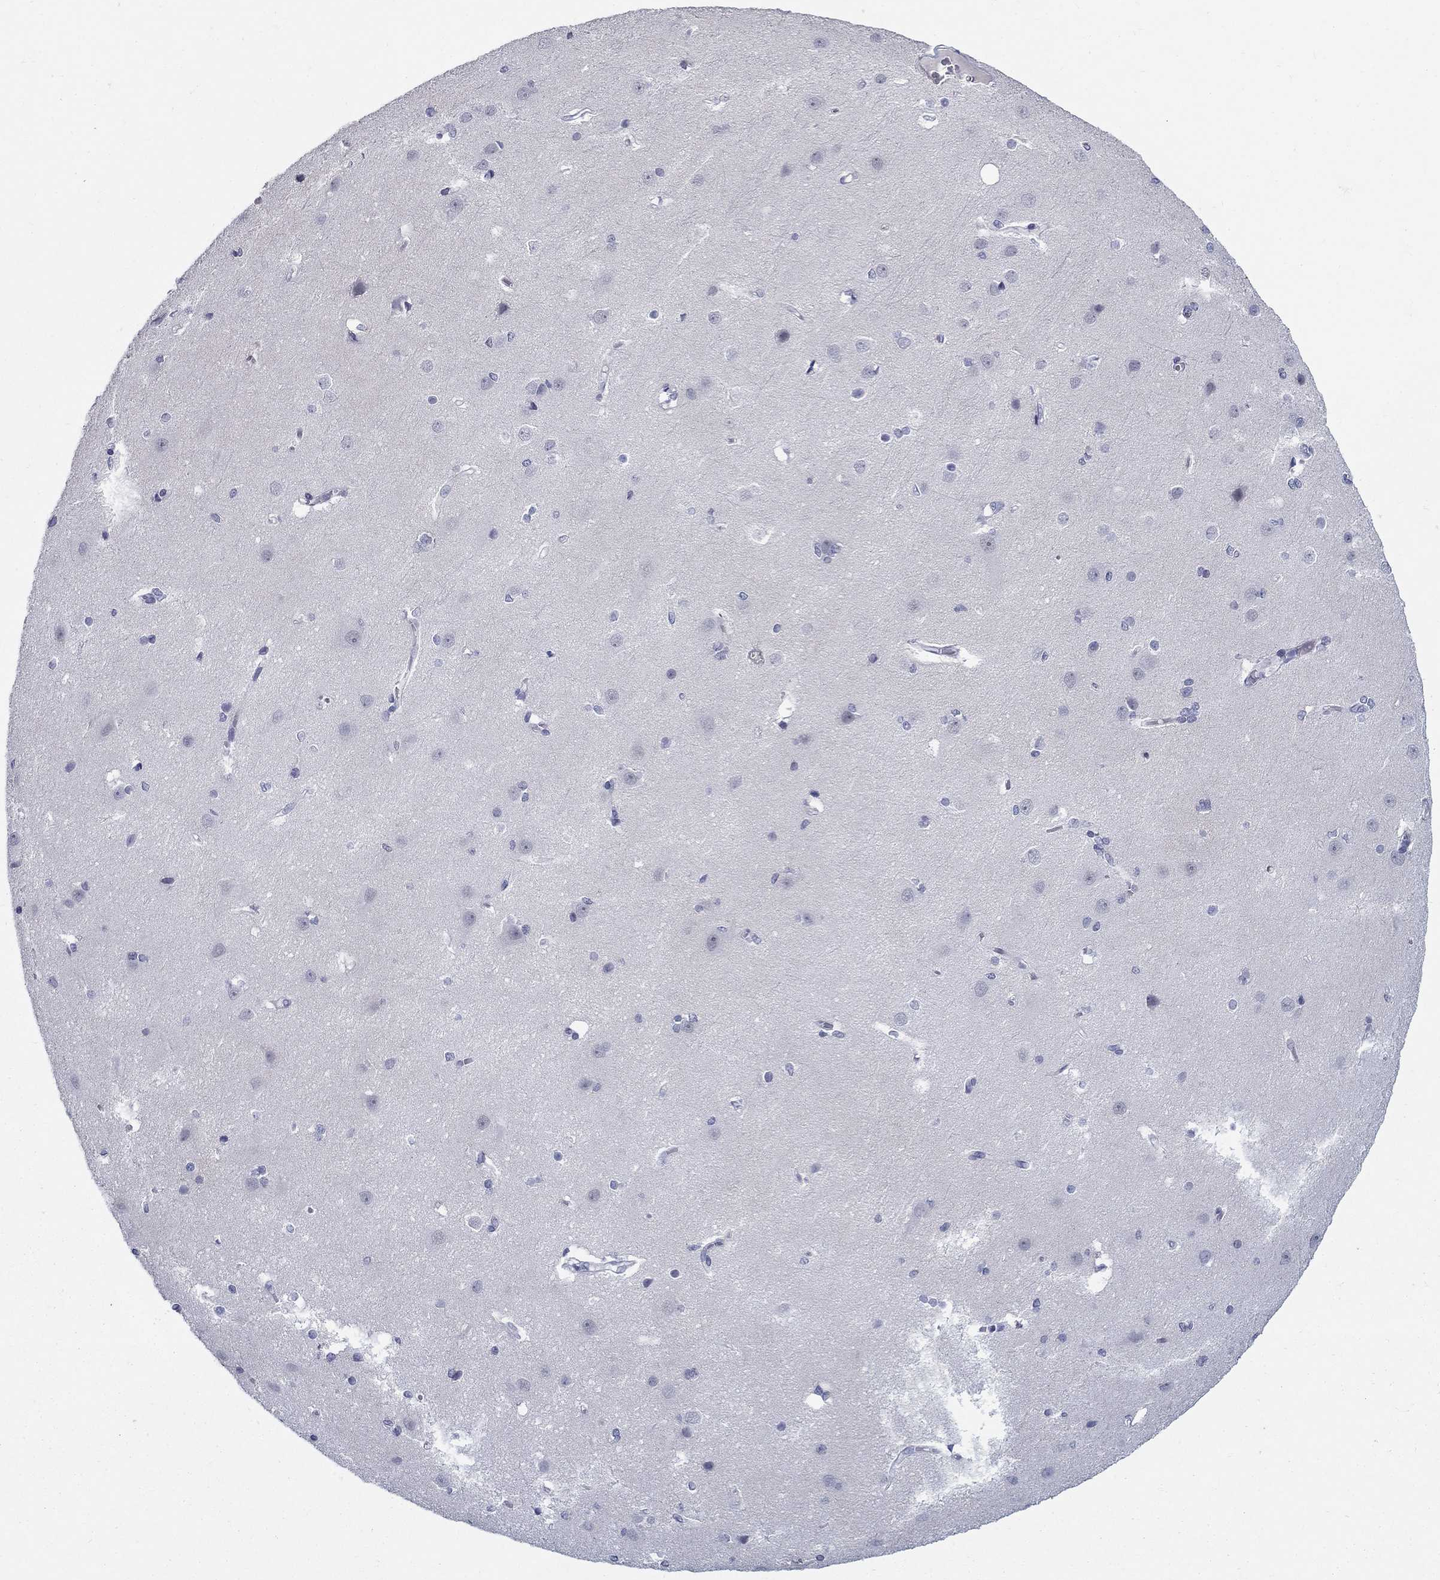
{"staining": {"intensity": "negative", "quantity": "none", "location": "none"}, "tissue": "cerebral cortex", "cell_type": "Endothelial cells", "image_type": "normal", "snomed": [{"axis": "morphology", "description": "Normal tissue, NOS"}, {"axis": "topography", "description": "Cerebral cortex"}], "caption": "Immunohistochemistry (IHC) image of unremarkable cerebral cortex: human cerebral cortex stained with DAB exhibits no significant protein staining in endothelial cells.", "gene": "C4orf19", "patient": {"sex": "male", "age": 37}}